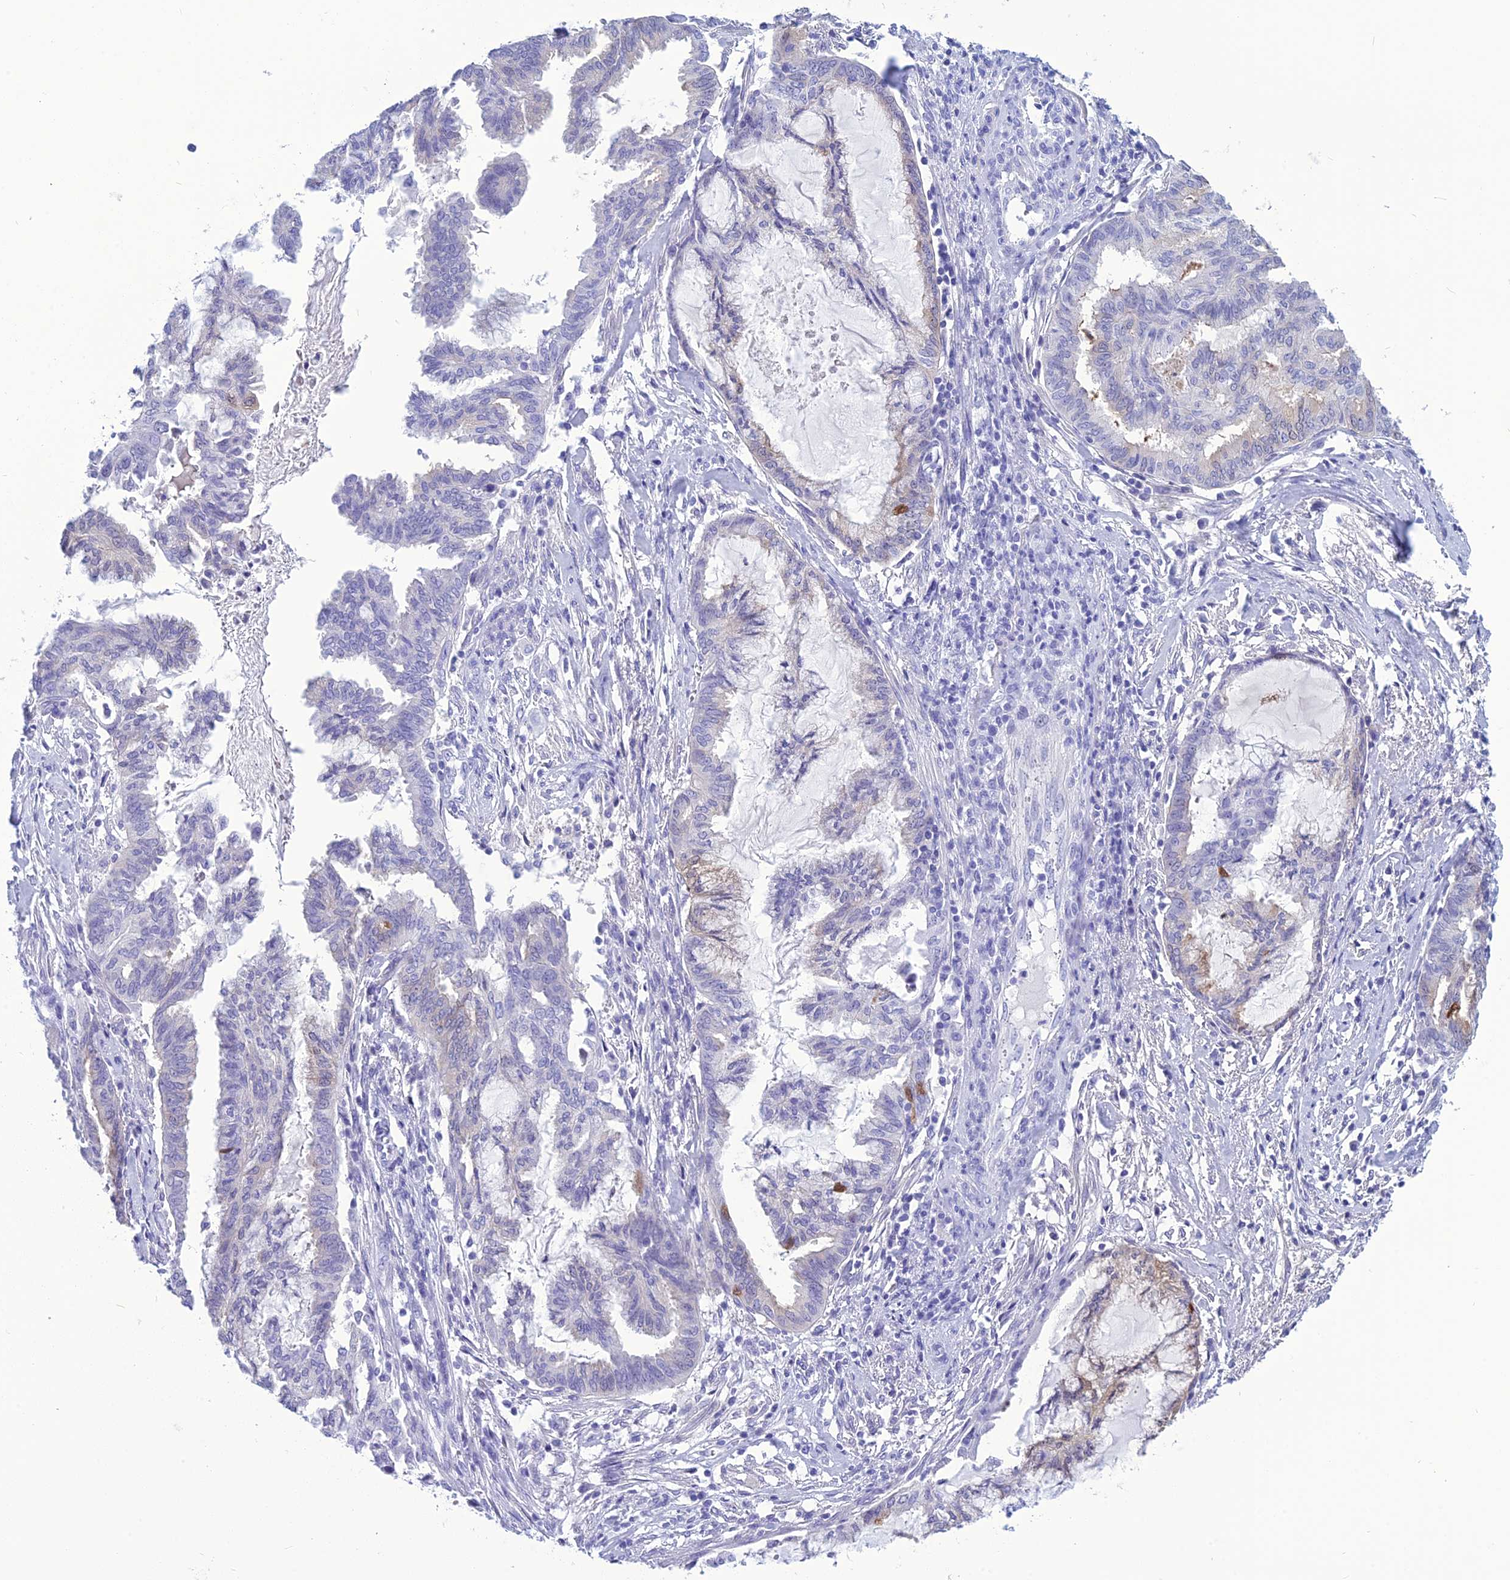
{"staining": {"intensity": "negative", "quantity": "none", "location": "none"}, "tissue": "endometrial cancer", "cell_type": "Tumor cells", "image_type": "cancer", "snomed": [{"axis": "morphology", "description": "Adenocarcinoma, NOS"}, {"axis": "topography", "description": "Endometrium"}], "caption": "Endometrial adenocarcinoma was stained to show a protein in brown. There is no significant expression in tumor cells.", "gene": "BBS2", "patient": {"sex": "female", "age": 86}}